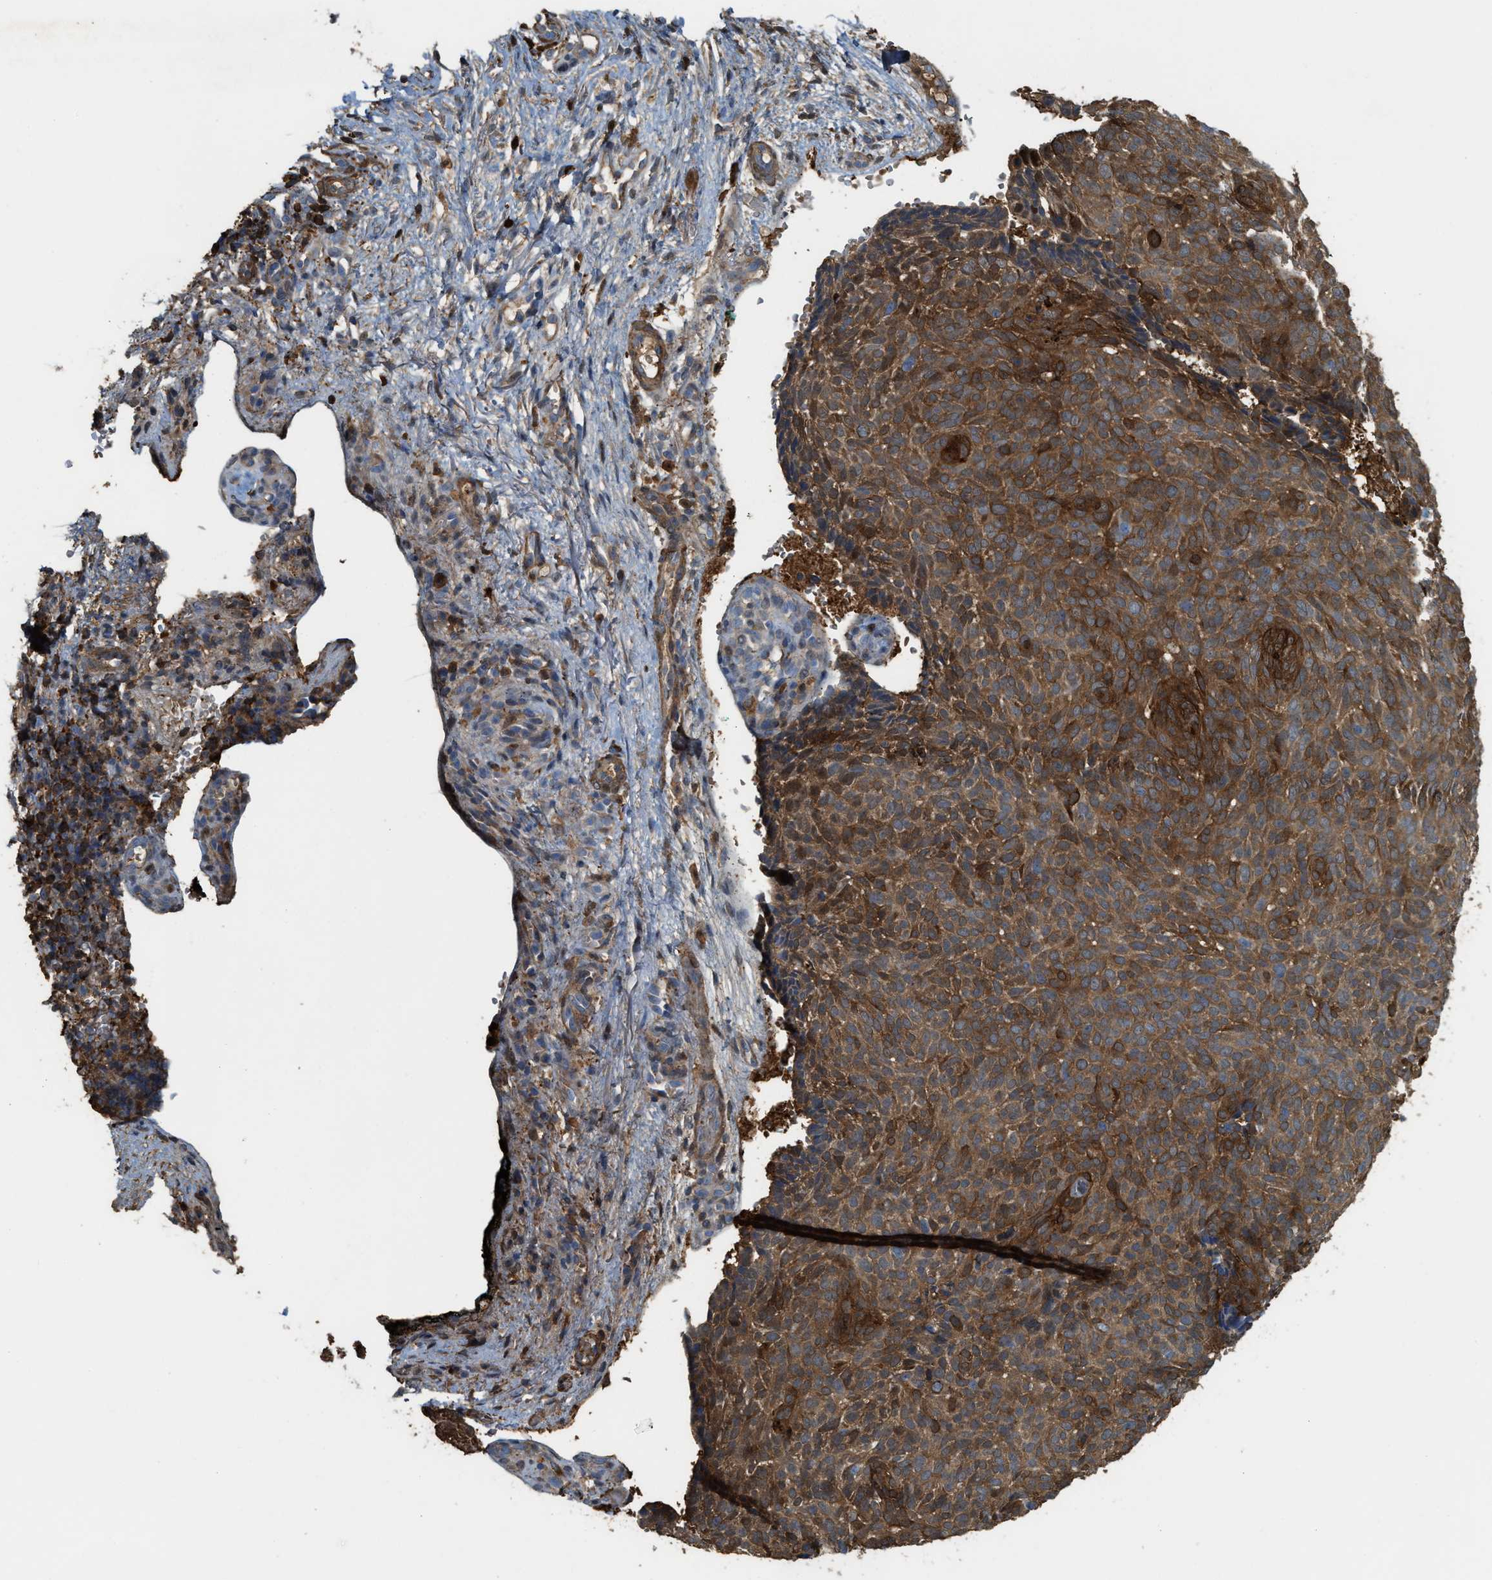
{"staining": {"intensity": "moderate", "quantity": ">75%", "location": "cytoplasmic/membranous"}, "tissue": "skin cancer", "cell_type": "Tumor cells", "image_type": "cancer", "snomed": [{"axis": "morphology", "description": "Basal cell carcinoma"}, {"axis": "topography", "description": "Skin"}], "caption": "Protein staining by immunohistochemistry (IHC) displays moderate cytoplasmic/membranous staining in approximately >75% of tumor cells in skin cancer.", "gene": "SERPINB5", "patient": {"sex": "male", "age": 61}}